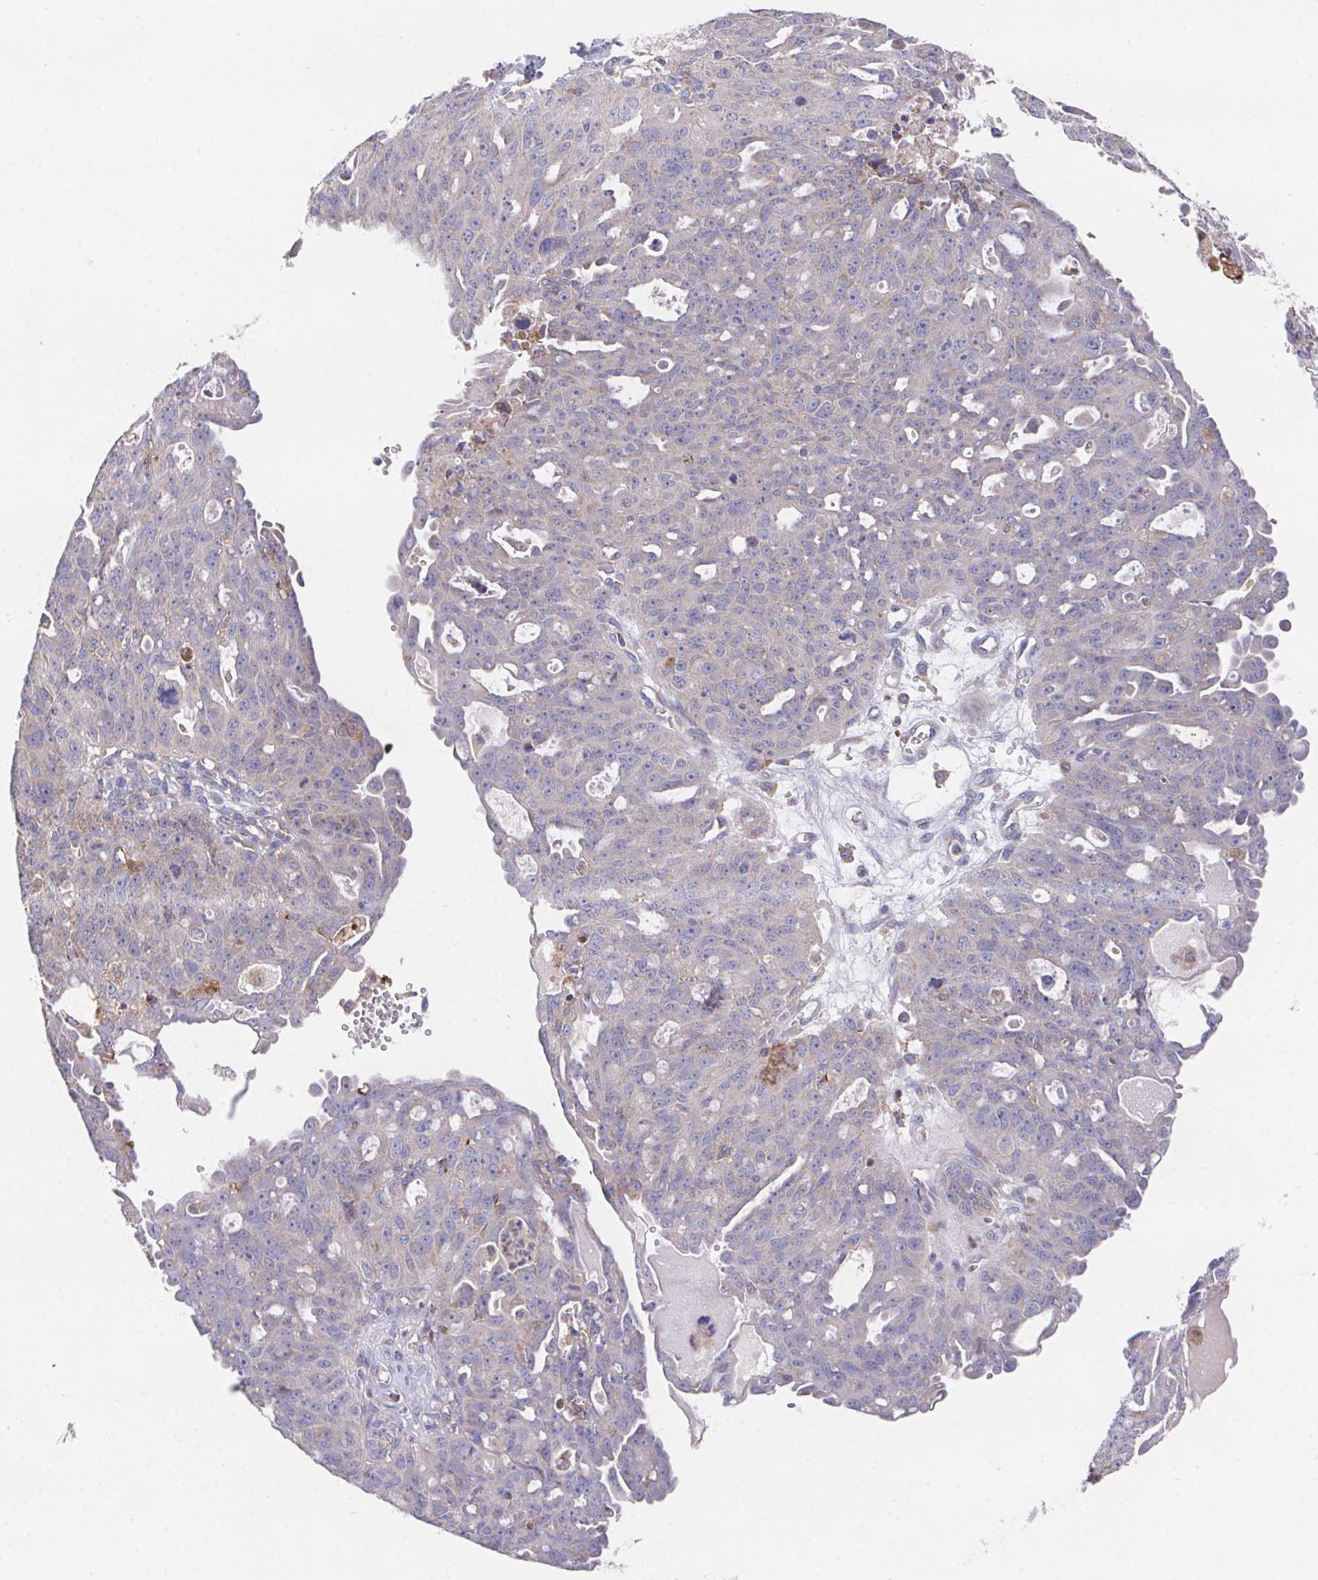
{"staining": {"intensity": "negative", "quantity": "none", "location": "none"}, "tissue": "ovarian cancer", "cell_type": "Tumor cells", "image_type": "cancer", "snomed": [{"axis": "morphology", "description": "Carcinoma, endometroid"}, {"axis": "topography", "description": "Ovary"}], "caption": "IHC of ovarian cancer displays no positivity in tumor cells.", "gene": "FAM241A", "patient": {"sex": "female", "age": 70}}